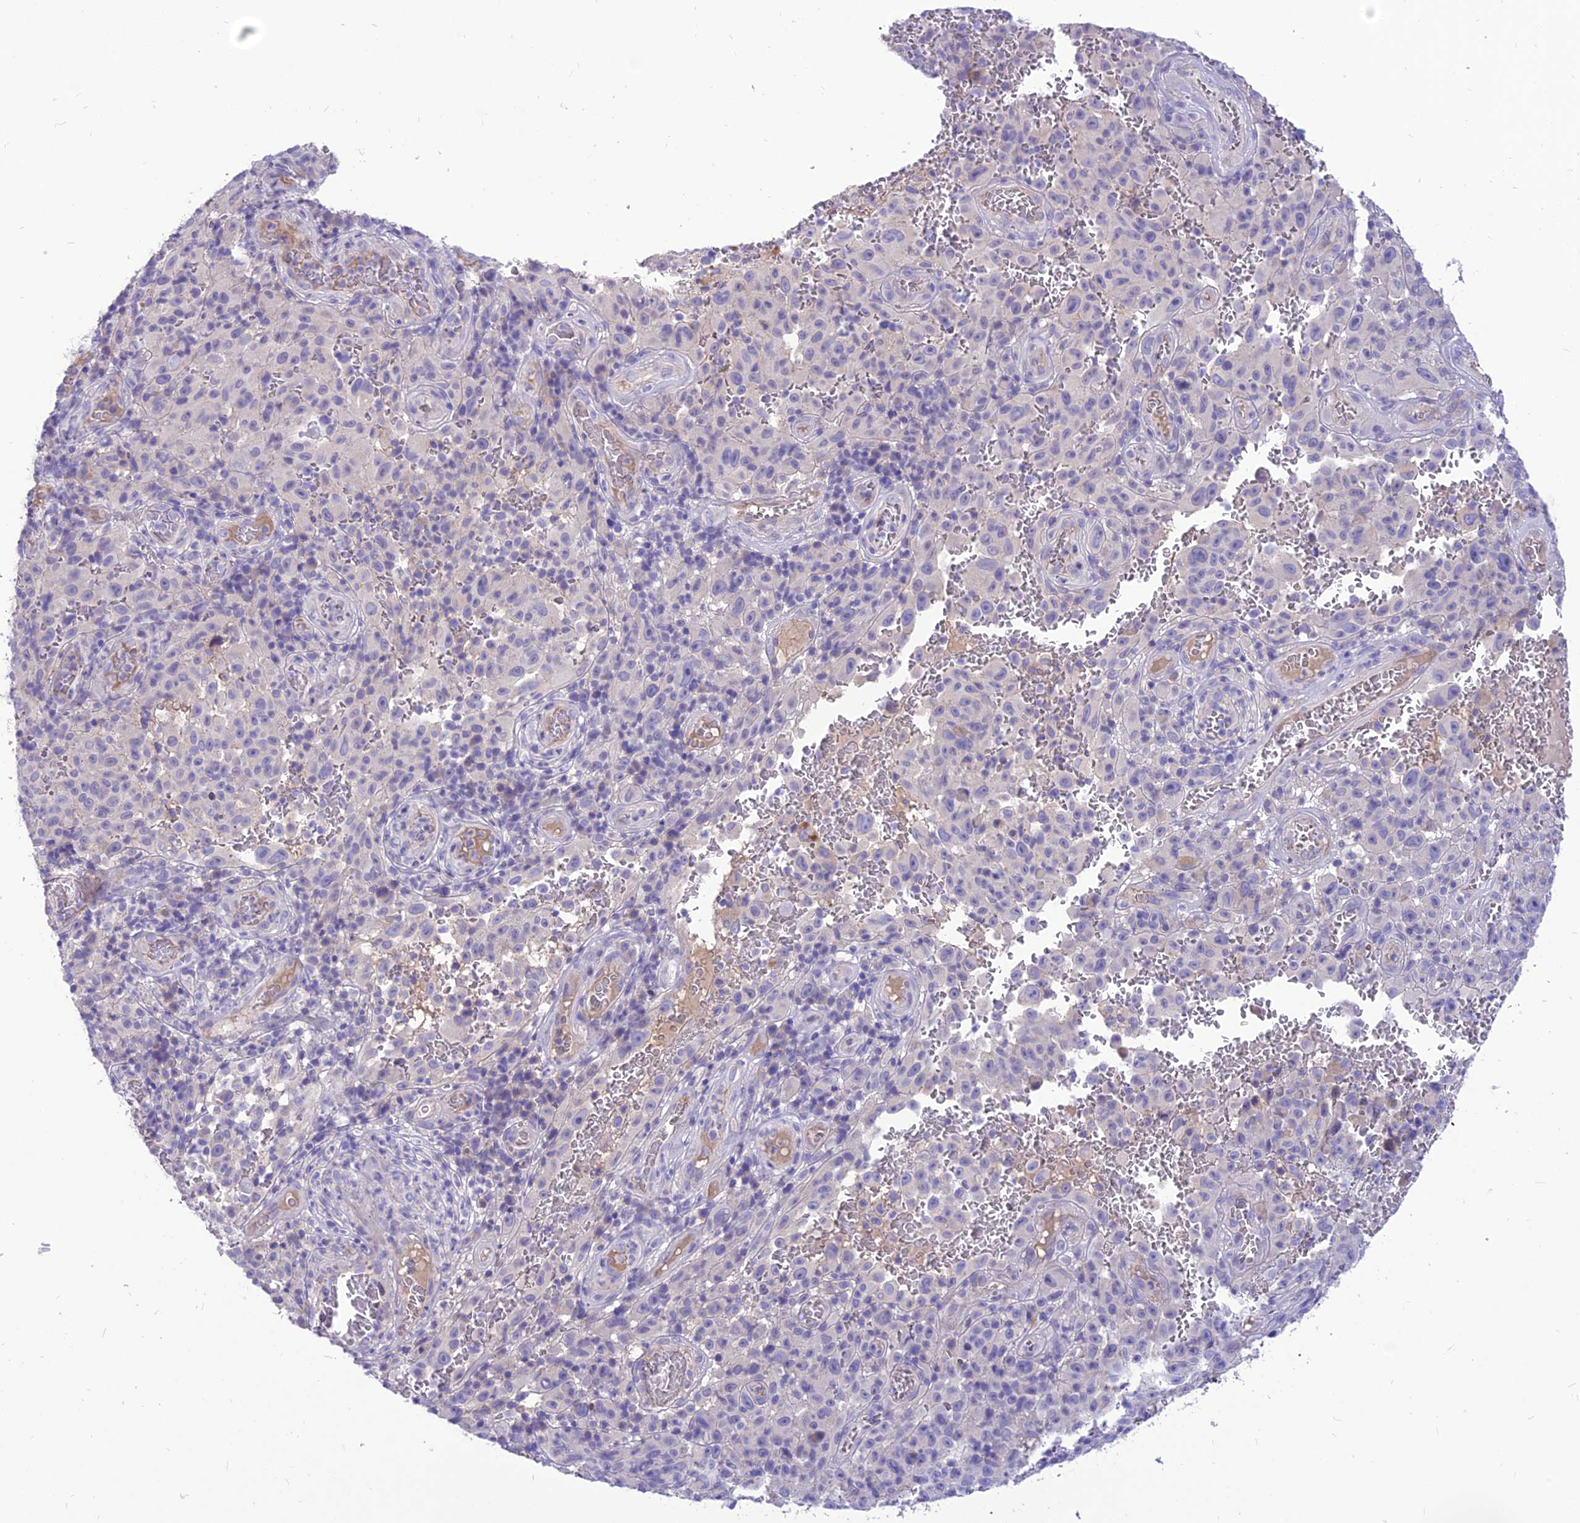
{"staining": {"intensity": "negative", "quantity": "none", "location": "none"}, "tissue": "melanoma", "cell_type": "Tumor cells", "image_type": "cancer", "snomed": [{"axis": "morphology", "description": "Malignant melanoma, NOS"}, {"axis": "topography", "description": "Skin"}], "caption": "This is an IHC histopathology image of human melanoma. There is no staining in tumor cells.", "gene": "TEKT3", "patient": {"sex": "female", "age": 82}}